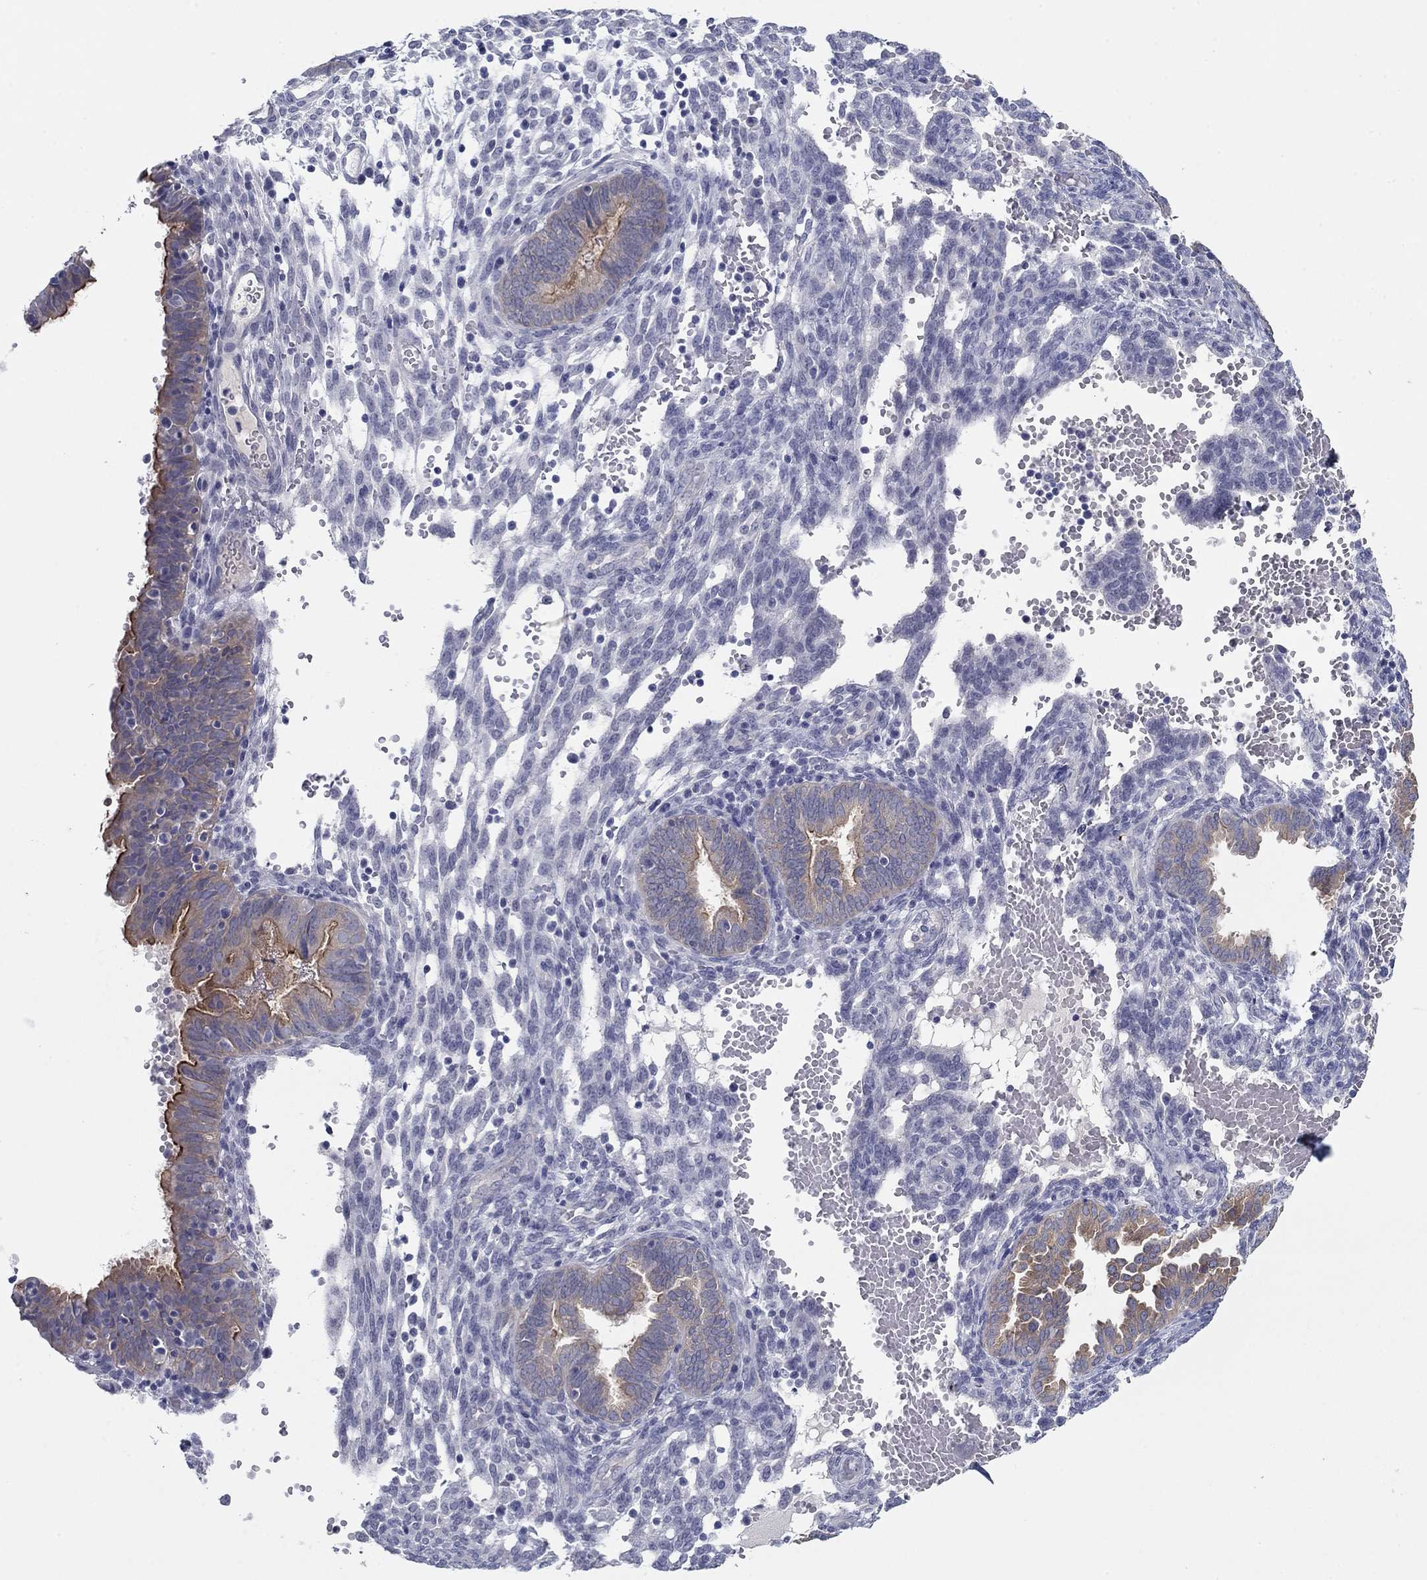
{"staining": {"intensity": "negative", "quantity": "none", "location": "none"}, "tissue": "endometrium", "cell_type": "Cells in endometrial stroma", "image_type": "normal", "snomed": [{"axis": "morphology", "description": "Normal tissue, NOS"}, {"axis": "topography", "description": "Endometrium"}], "caption": "High magnification brightfield microscopy of benign endometrium stained with DAB (3,3'-diaminobenzidine) (brown) and counterstained with hematoxylin (blue): cells in endometrial stroma show no significant expression.", "gene": "PLS1", "patient": {"sex": "female", "age": 42}}